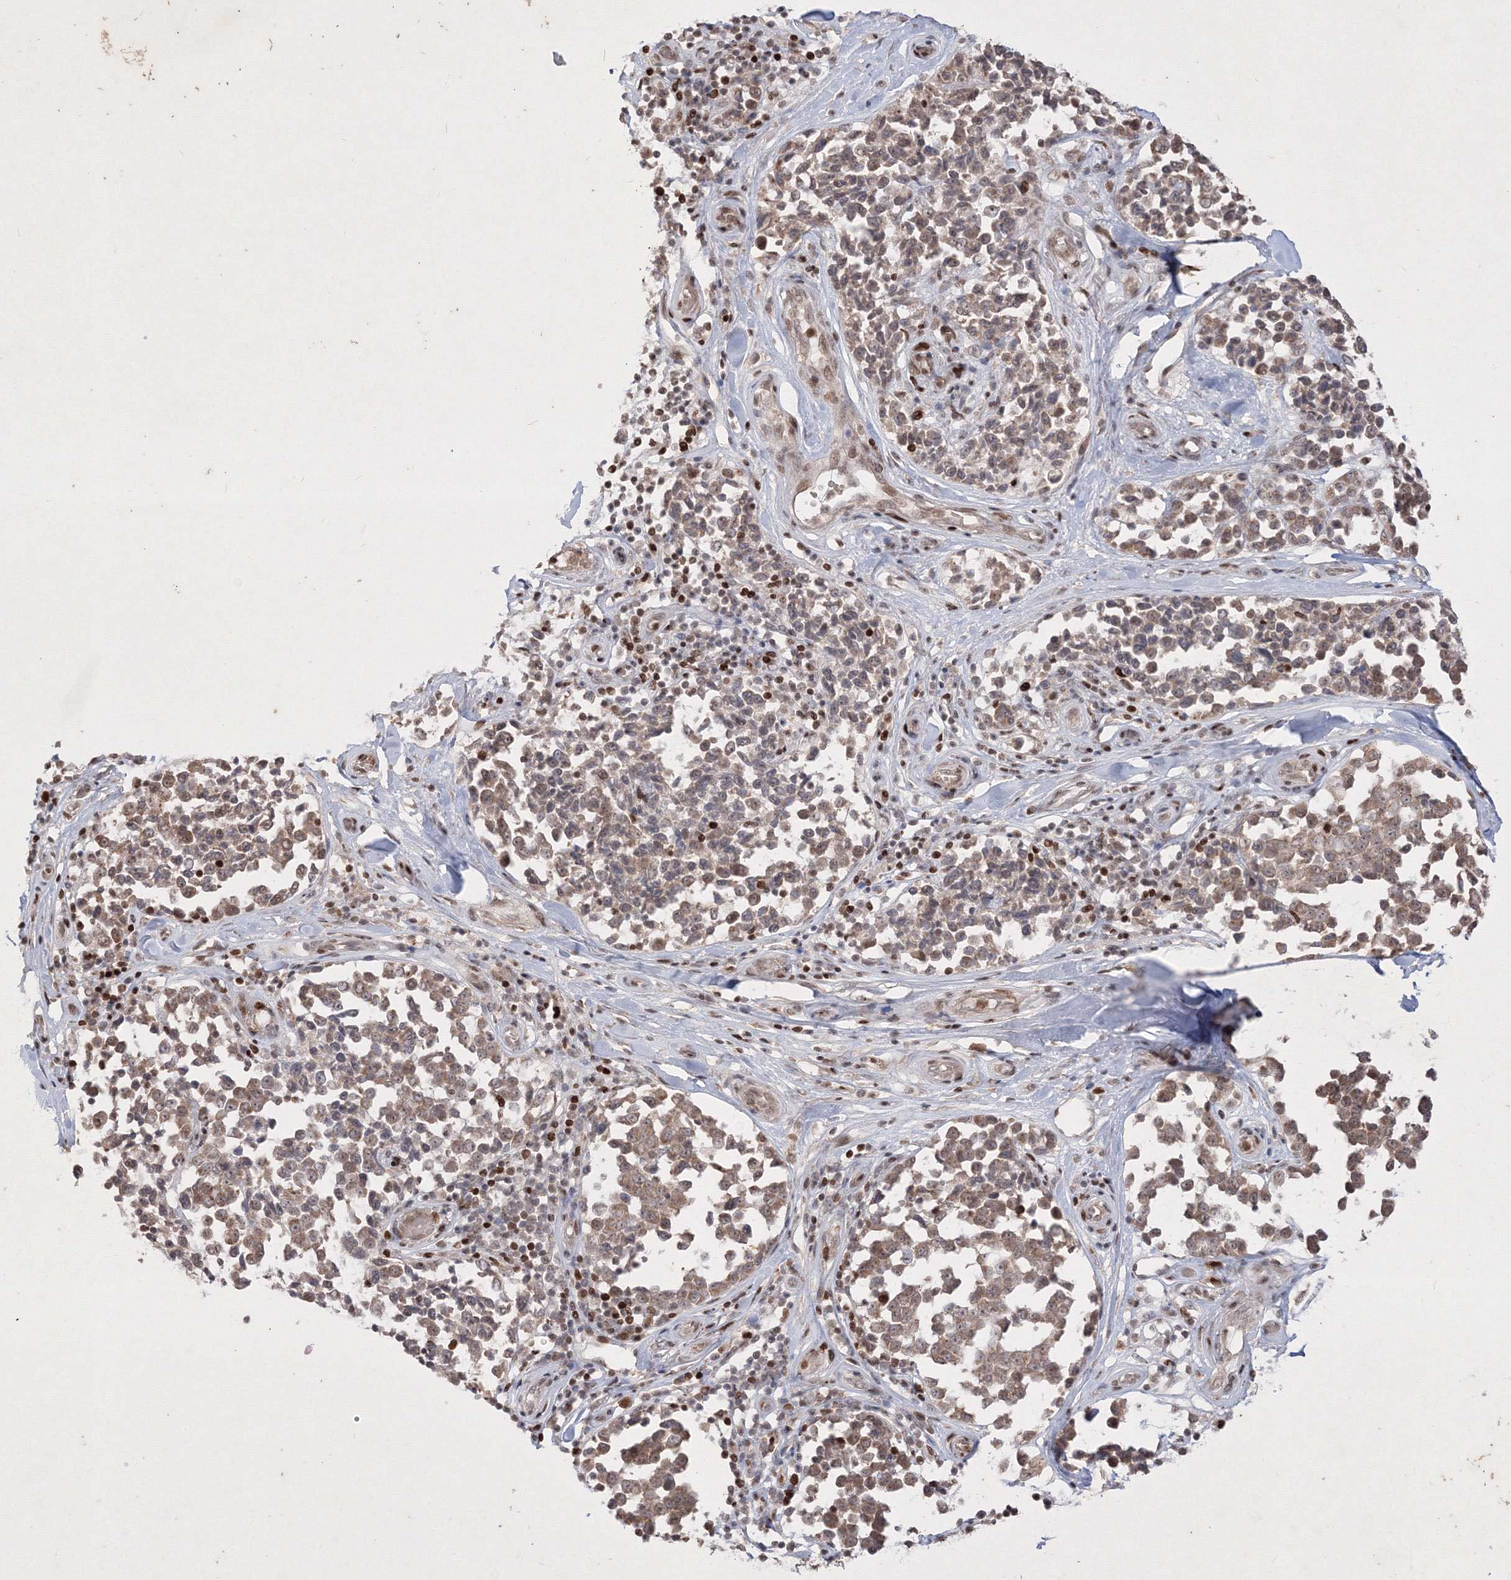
{"staining": {"intensity": "weak", "quantity": ">75%", "location": "cytoplasmic/membranous"}, "tissue": "melanoma", "cell_type": "Tumor cells", "image_type": "cancer", "snomed": [{"axis": "morphology", "description": "Malignant melanoma, NOS"}, {"axis": "topography", "description": "Skin"}], "caption": "Melanoma tissue exhibits weak cytoplasmic/membranous expression in about >75% of tumor cells", "gene": "TAB1", "patient": {"sex": "female", "age": 64}}